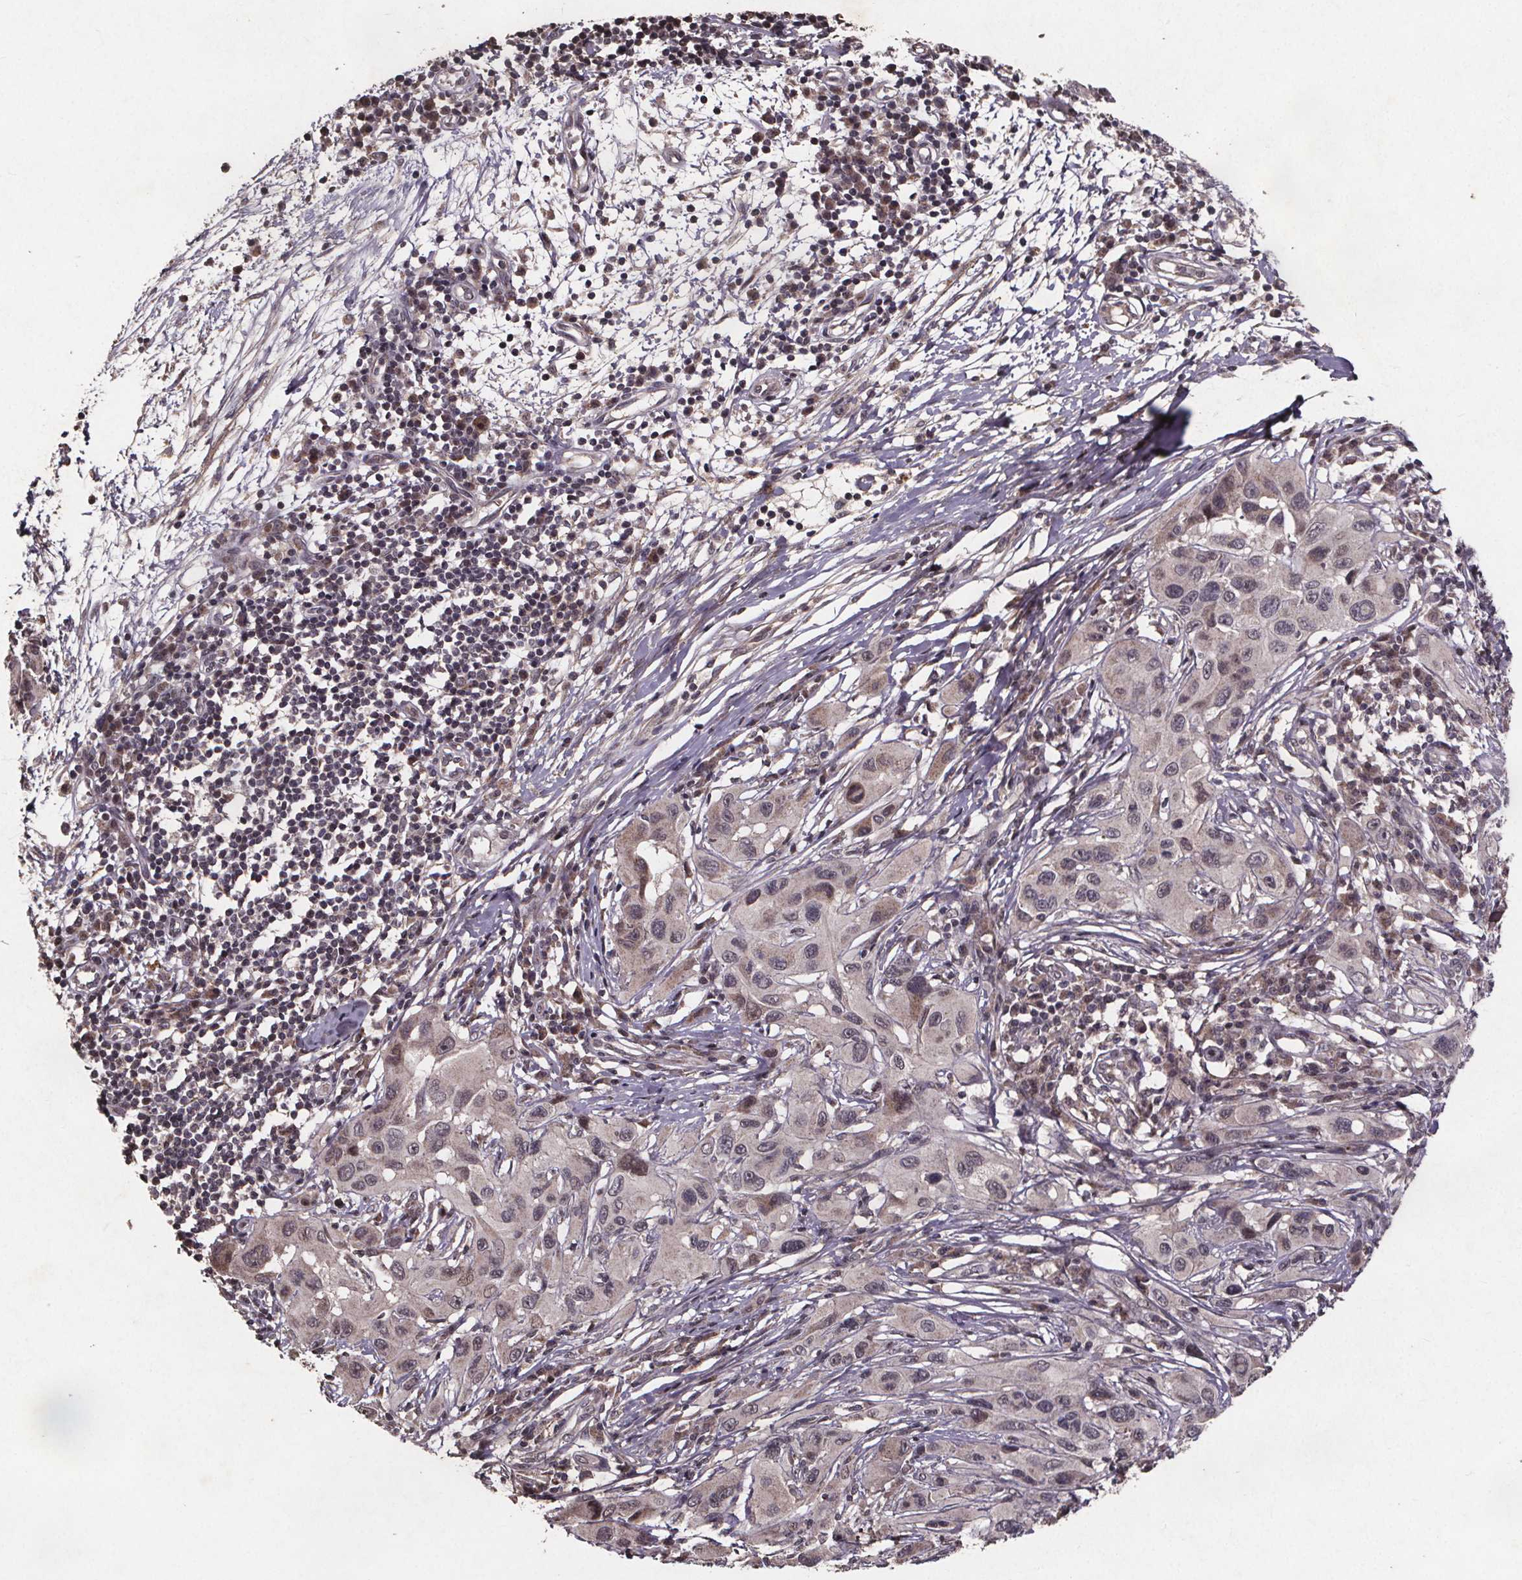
{"staining": {"intensity": "negative", "quantity": "none", "location": "none"}, "tissue": "melanoma", "cell_type": "Tumor cells", "image_type": "cancer", "snomed": [{"axis": "morphology", "description": "Malignant melanoma, NOS"}, {"axis": "topography", "description": "Skin"}], "caption": "DAB (3,3'-diaminobenzidine) immunohistochemical staining of human malignant melanoma shows no significant positivity in tumor cells.", "gene": "GPX3", "patient": {"sex": "male", "age": 53}}